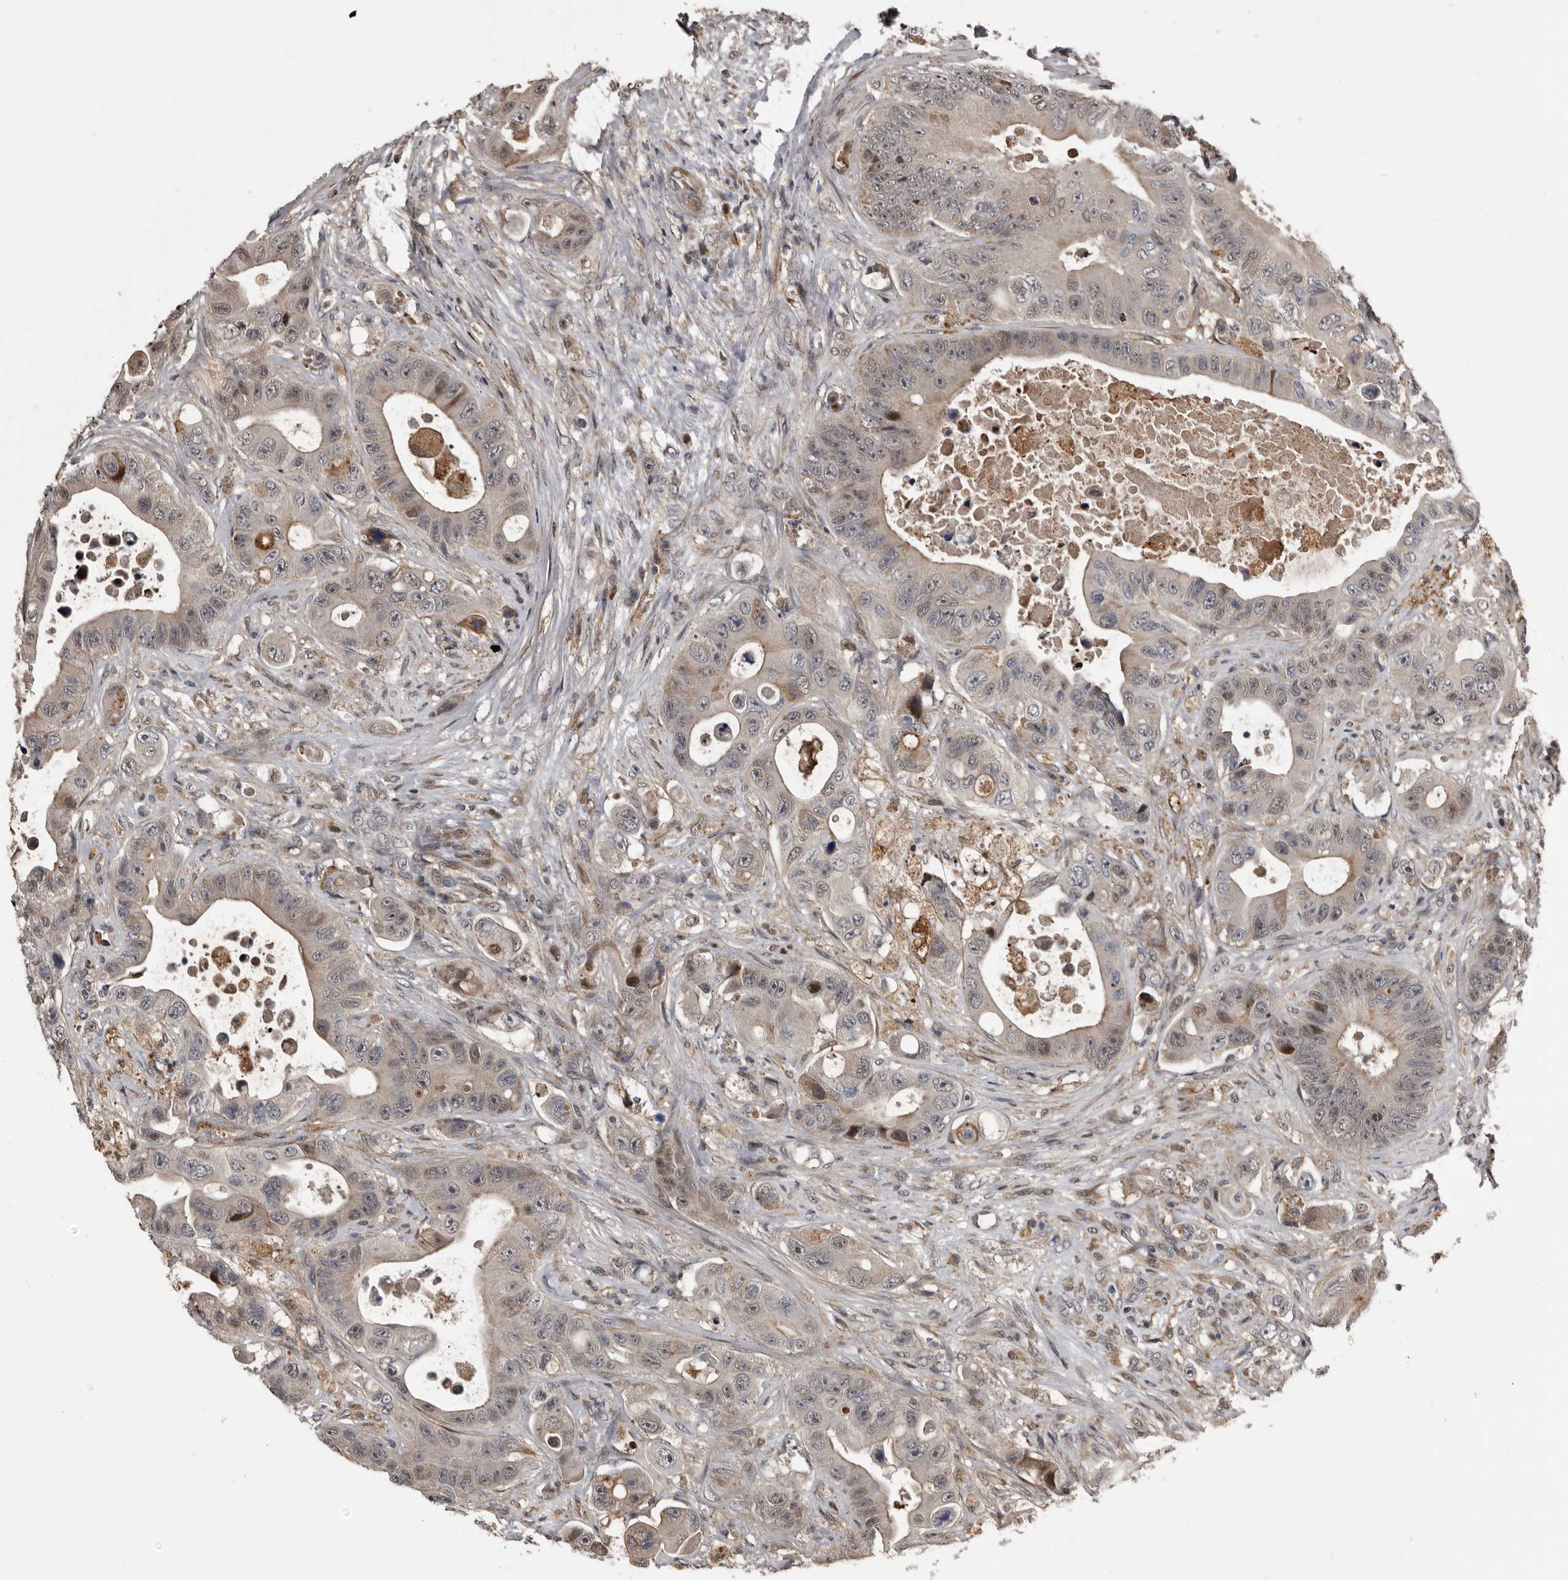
{"staining": {"intensity": "weak", "quantity": "<25%", "location": "cytoplasmic/membranous"}, "tissue": "colorectal cancer", "cell_type": "Tumor cells", "image_type": "cancer", "snomed": [{"axis": "morphology", "description": "Adenocarcinoma, NOS"}, {"axis": "topography", "description": "Colon"}], "caption": "There is no significant positivity in tumor cells of colorectal cancer (adenocarcinoma).", "gene": "SERTAD4", "patient": {"sex": "female", "age": 46}}